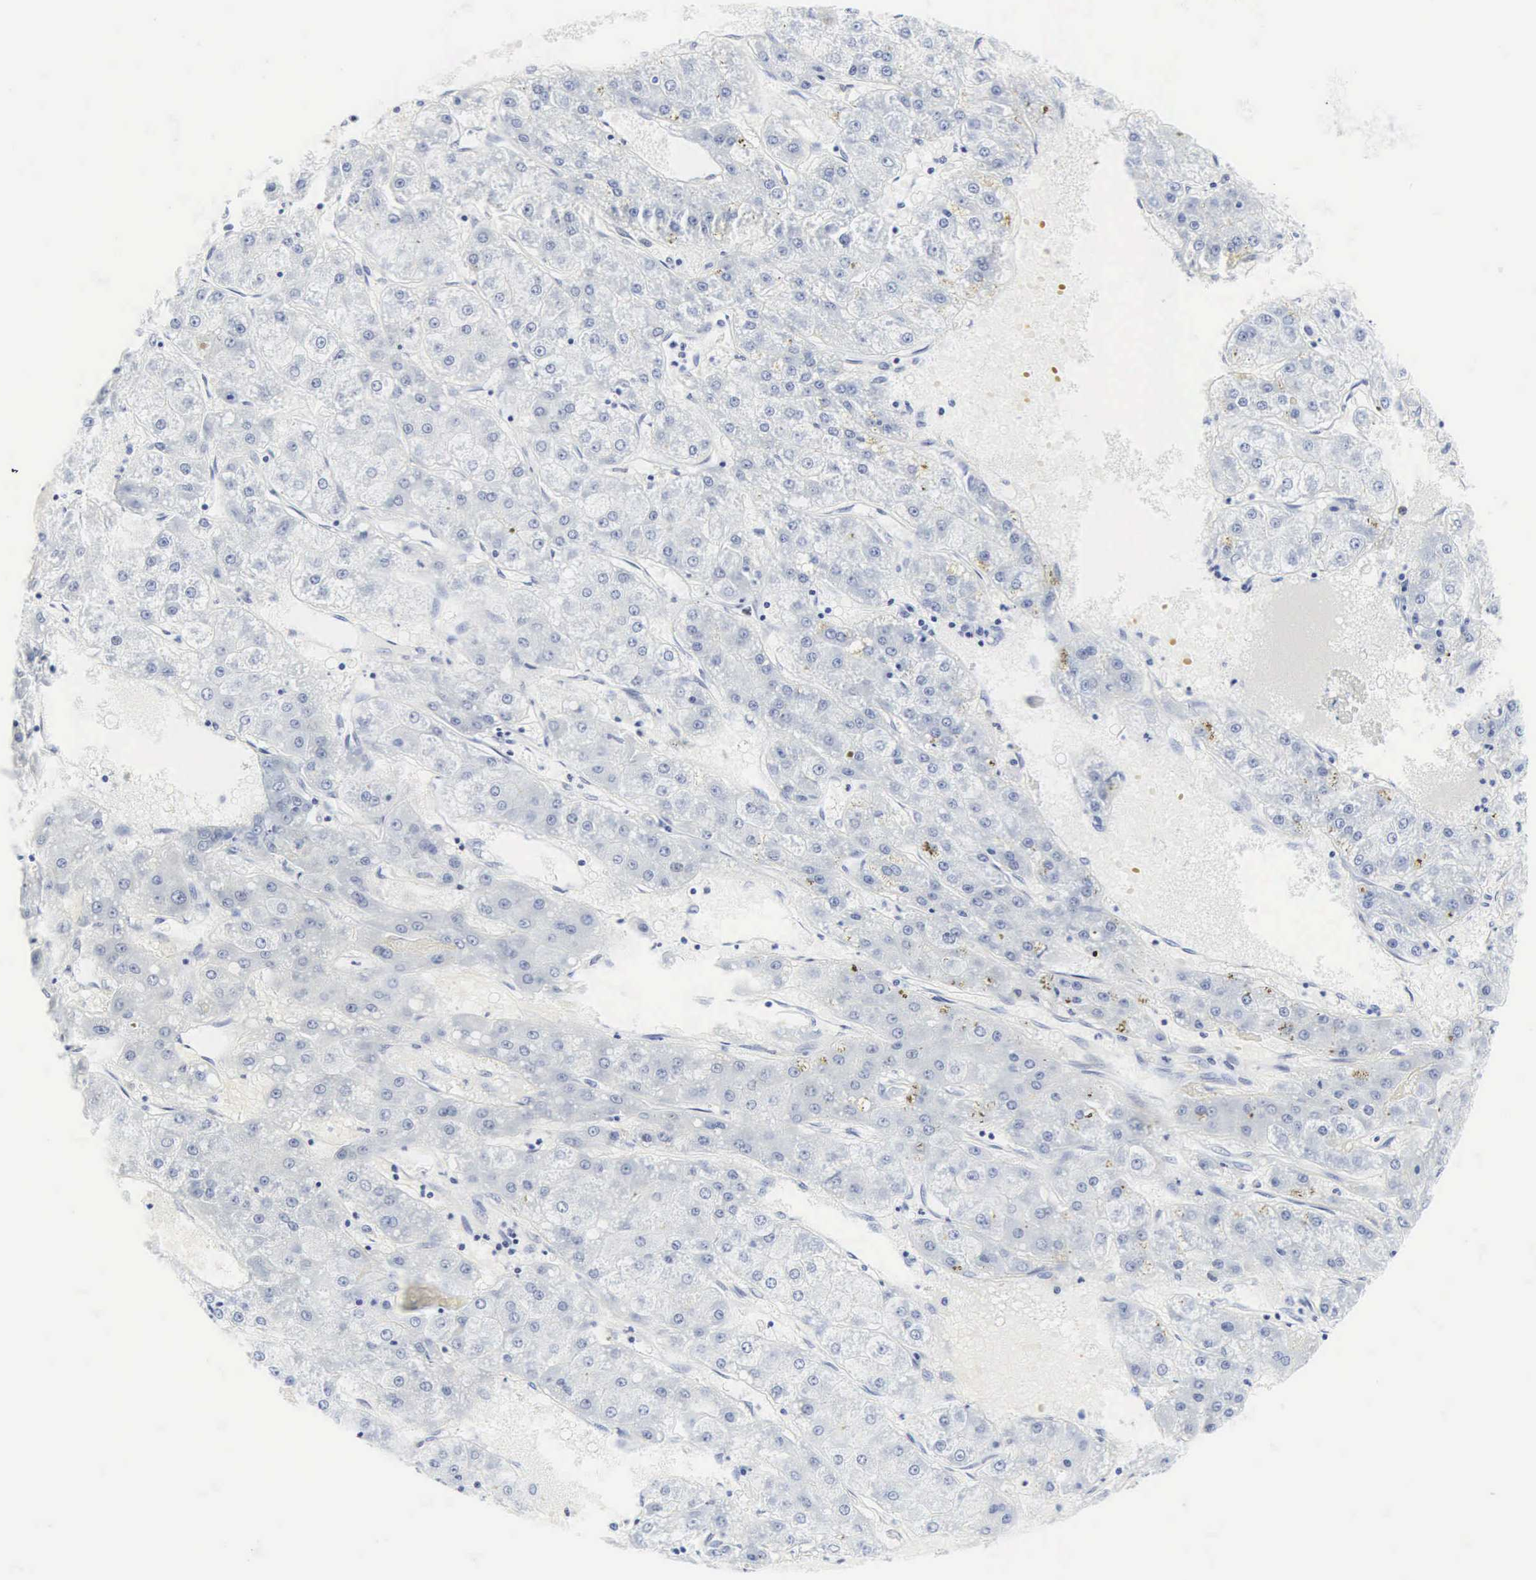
{"staining": {"intensity": "negative", "quantity": "none", "location": "none"}, "tissue": "liver cancer", "cell_type": "Tumor cells", "image_type": "cancer", "snomed": [{"axis": "morphology", "description": "Carcinoma, Hepatocellular, NOS"}, {"axis": "topography", "description": "Liver"}], "caption": "This is a photomicrograph of immunohistochemistry staining of hepatocellular carcinoma (liver), which shows no positivity in tumor cells. Nuclei are stained in blue.", "gene": "CGB3", "patient": {"sex": "female", "age": 52}}